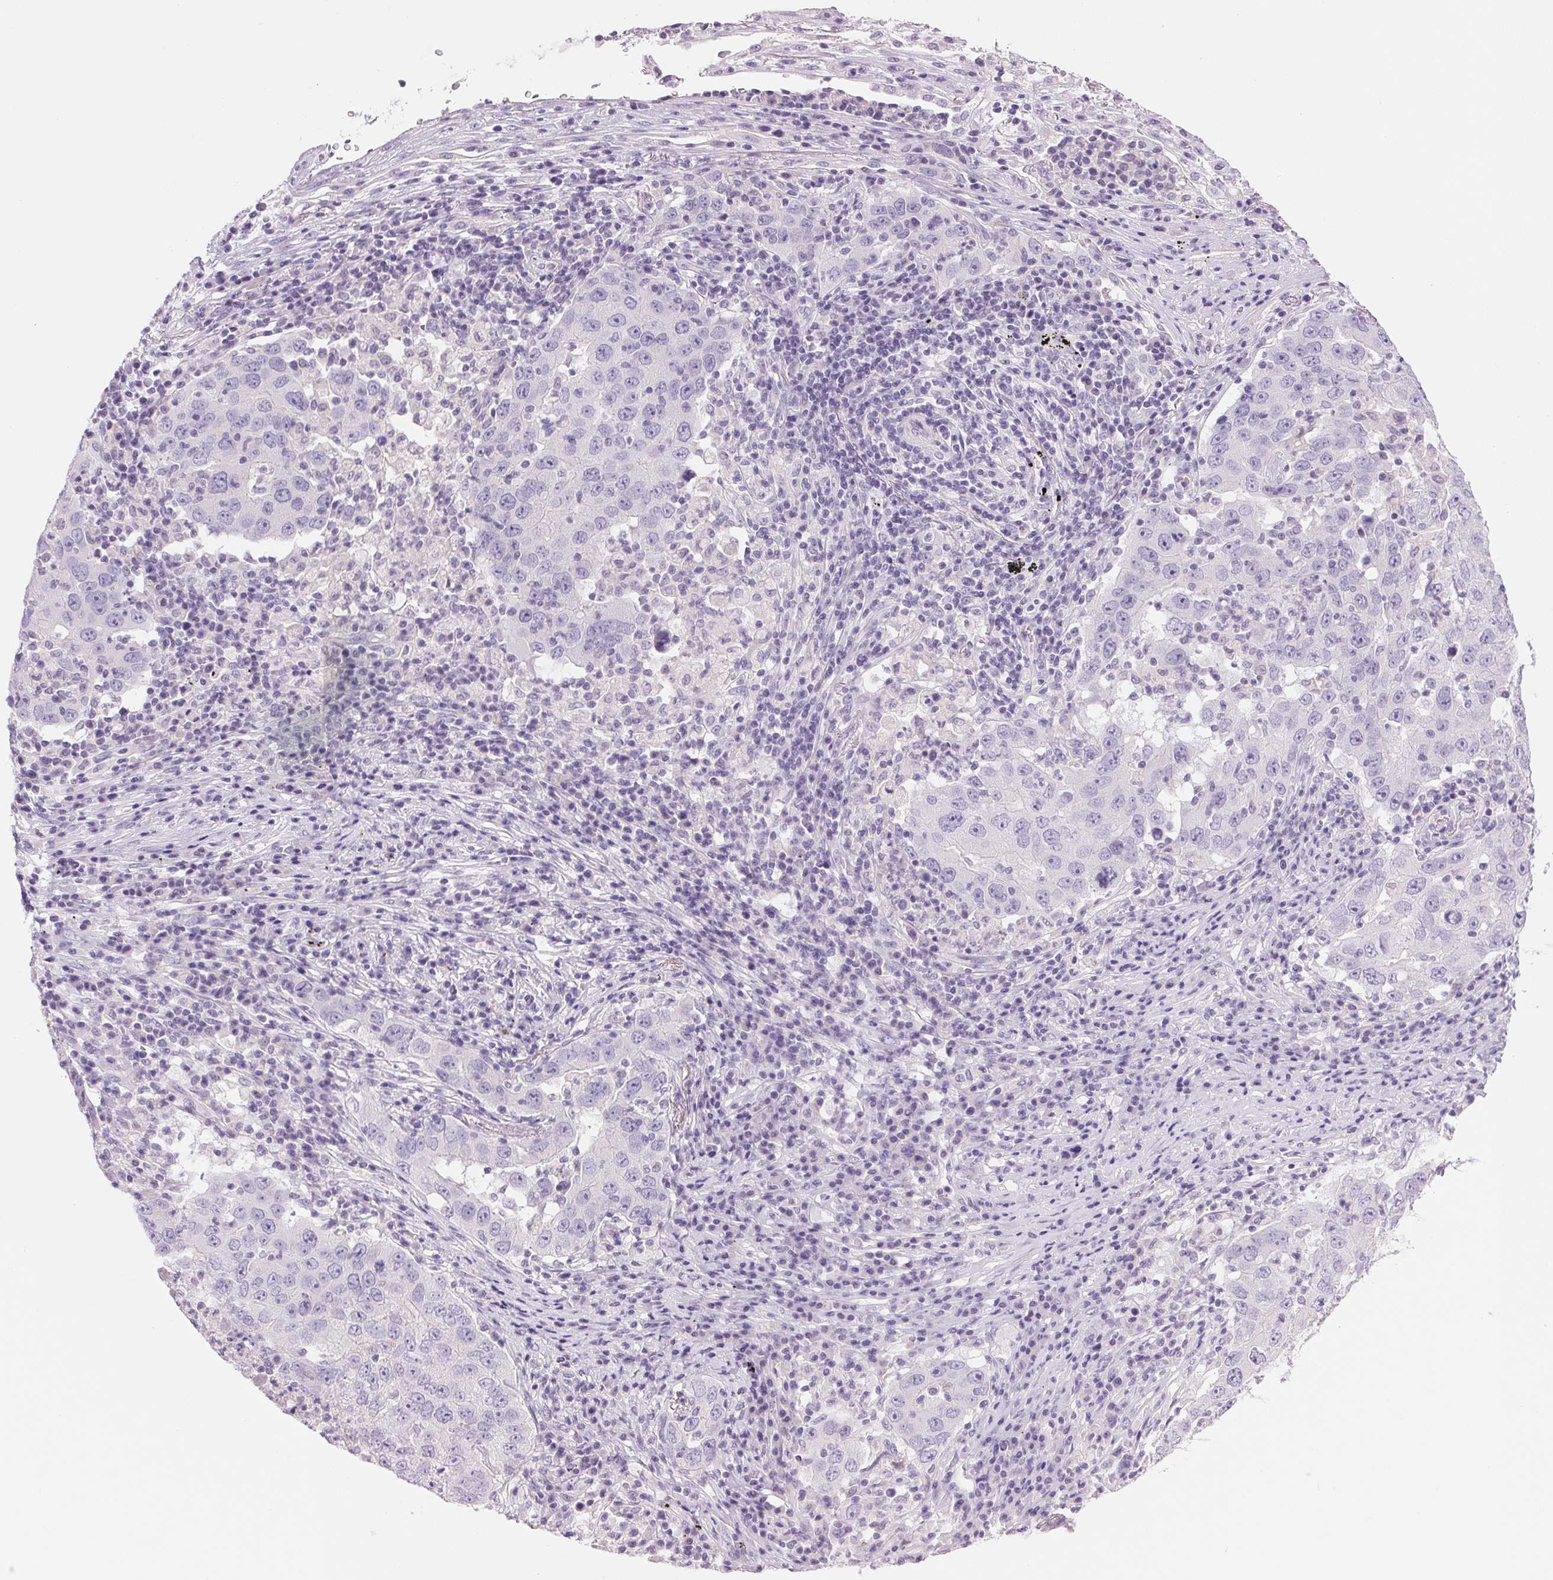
{"staining": {"intensity": "negative", "quantity": "none", "location": "none"}, "tissue": "lung cancer", "cell_type": "Tumor cells", "image_type": "cancer", "snomed": [{"axis": "morphology", "description": "Adenocarcinoma, NOS"}, {"axis": "topography", "description": "Lung"}], "caption": "Immunohistochemical staining of human lung cancer demonstrates no significant expression in tumor cells.", "gene": "HSD17B2", "patient": {"sex": "male", "age": 73}}